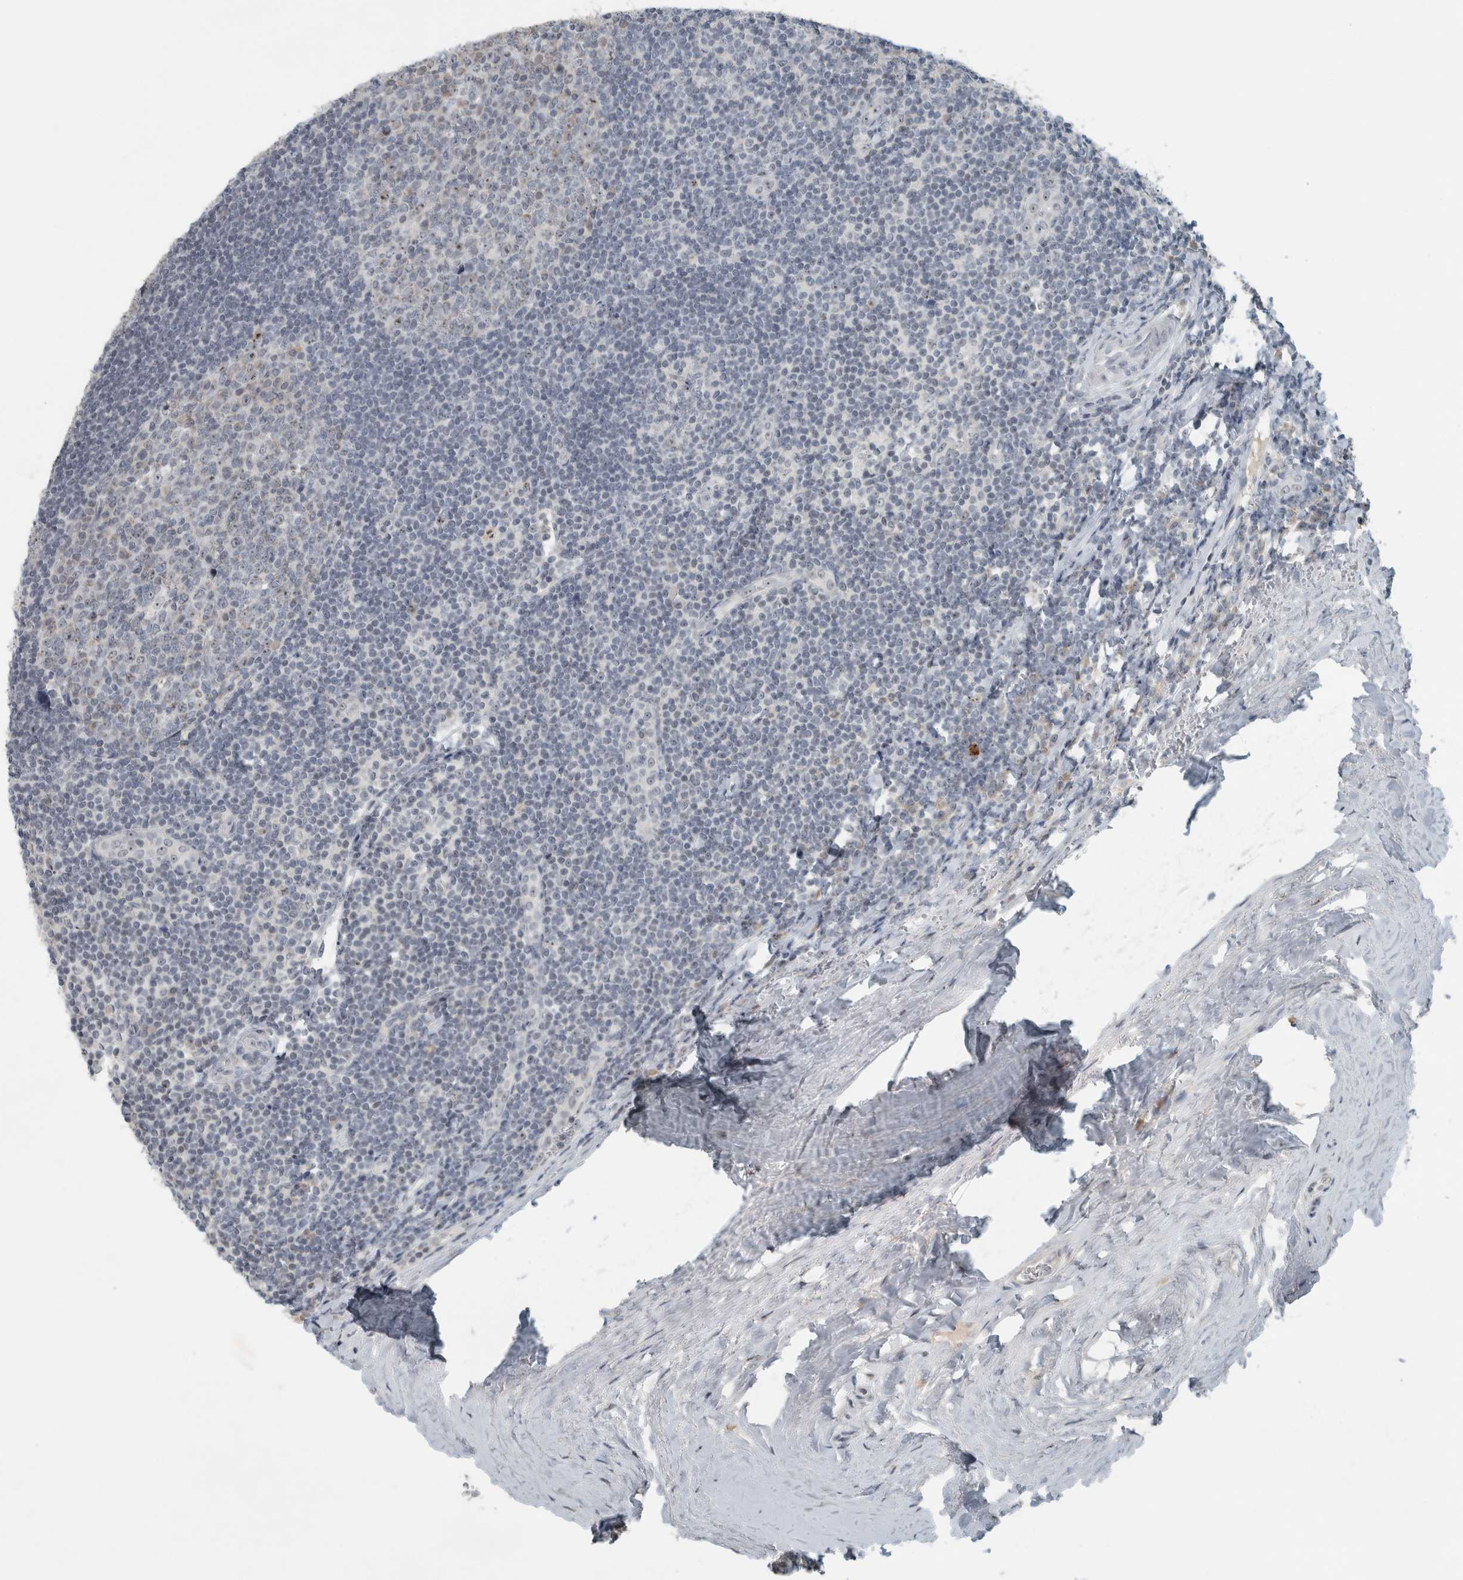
{"staining": {"intensity": "negative", "quantity": "none", "location": "none"}, "tissue": "tonsil", "cell_type": "Germinal center cells", "image_type": "normal", "snomed": [{"axis": "morphology", "description": "Normal tissue, NOS"}, {"axis": "topography", "description": "Tonsil"}], "caption": "There is no significant expression in germinal center cells of tonsil. Brightfield microscopy of IHC stained with DAB (brown) and hematoxylin (blue), captured at high magnification.", "gene": "RPF1", "patient": {"sex": "male", "age": 27}}